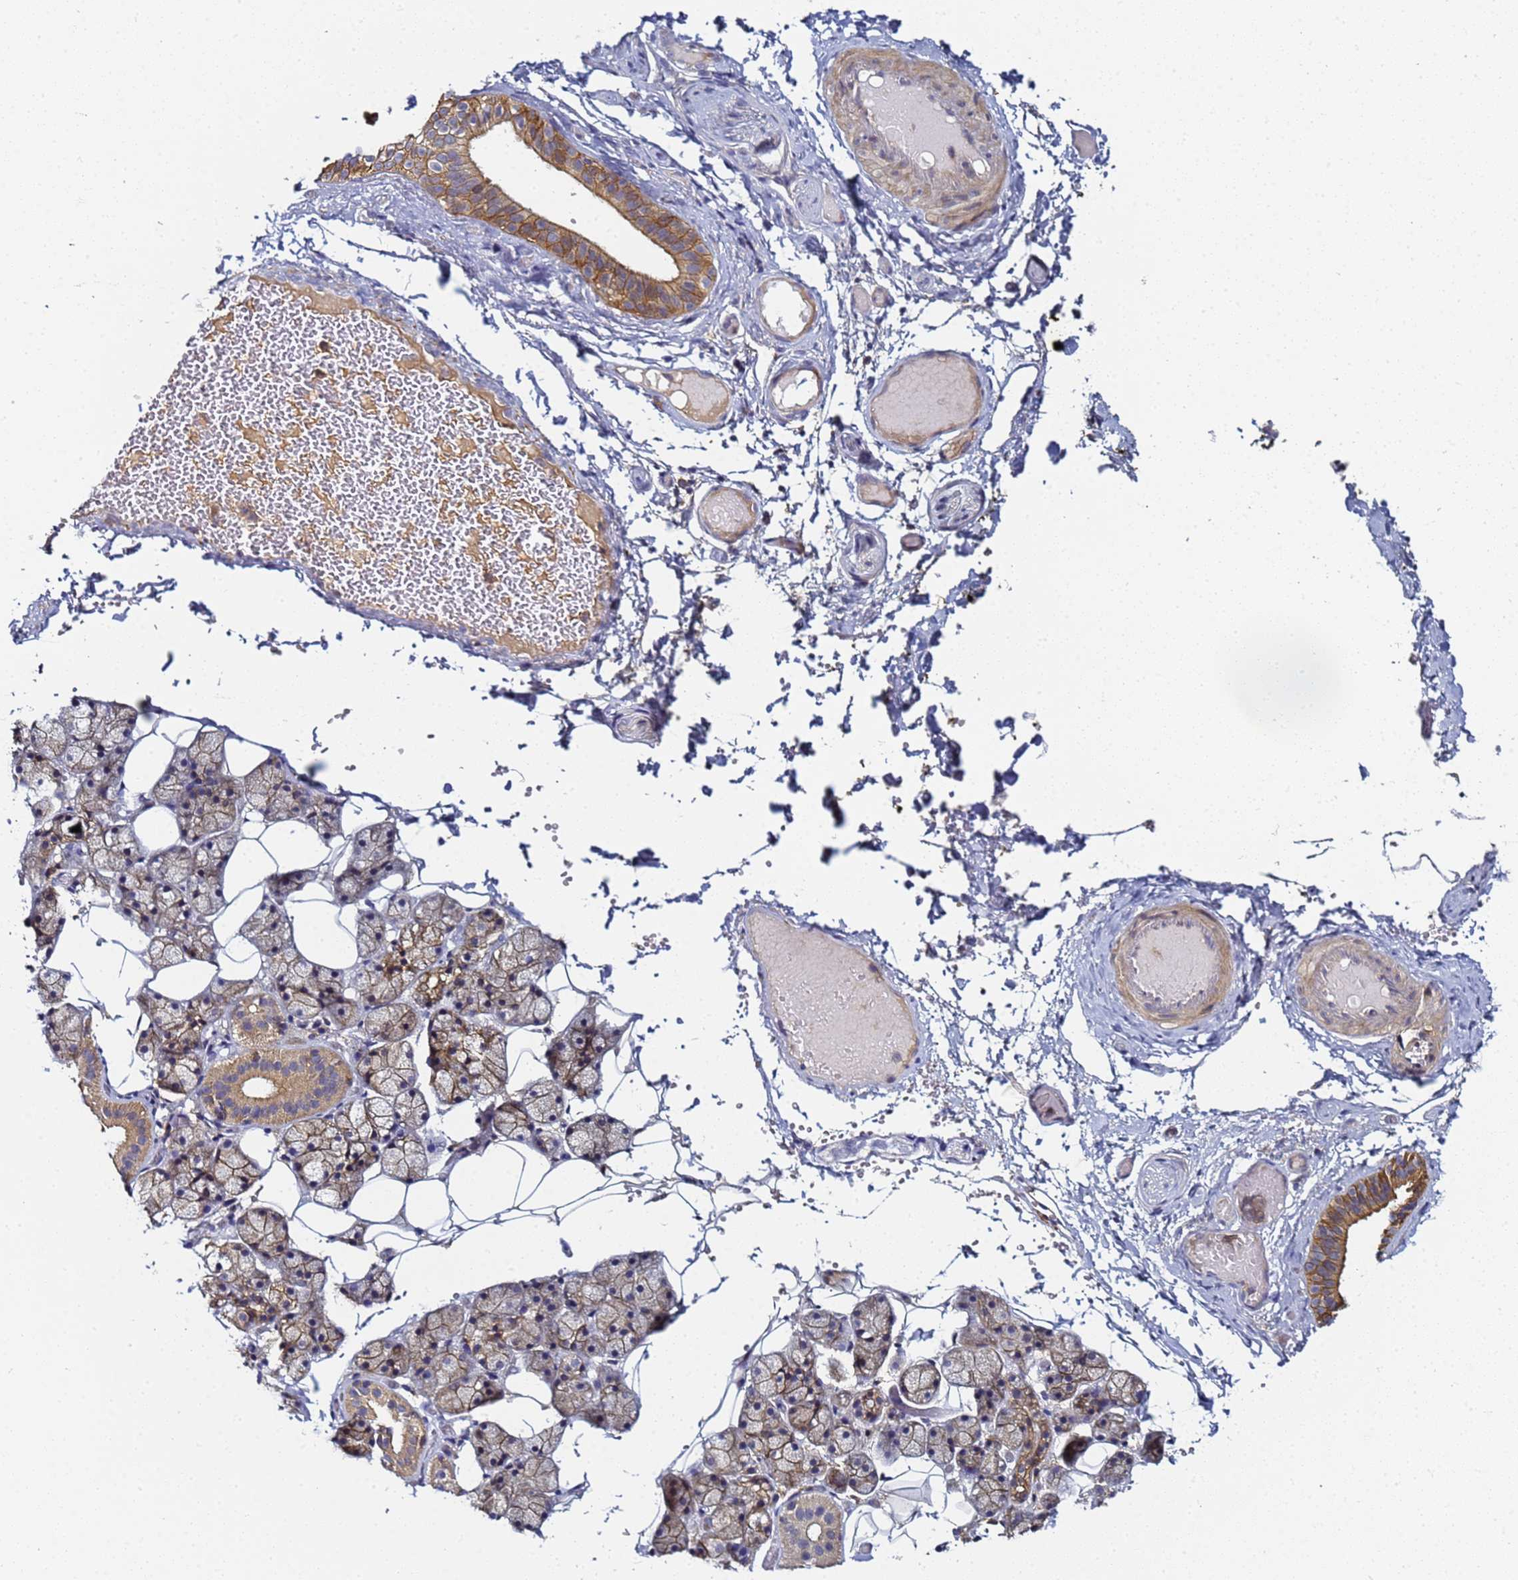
{"staining": {"intensity": "moderate", "quantity": "25%-75%", "location": "cytoplasmic/membranous"}, "tissue": "salivary gland", "cell_type": "Glandular cells", "image_type": "normal", "snomed": [{"axis": "morphology", "description": "Normal tissue, NOS"}, {"axis": "topography", "description": "Salivary gland"}], "caption": "The micrograph reveals a brown stain indicating the presence of a protein in the cytoplasmic/membranous of glandular cells in salivary gland.", "gene": "LRRC69", "patient": {"sex": "female", "age": 33}}